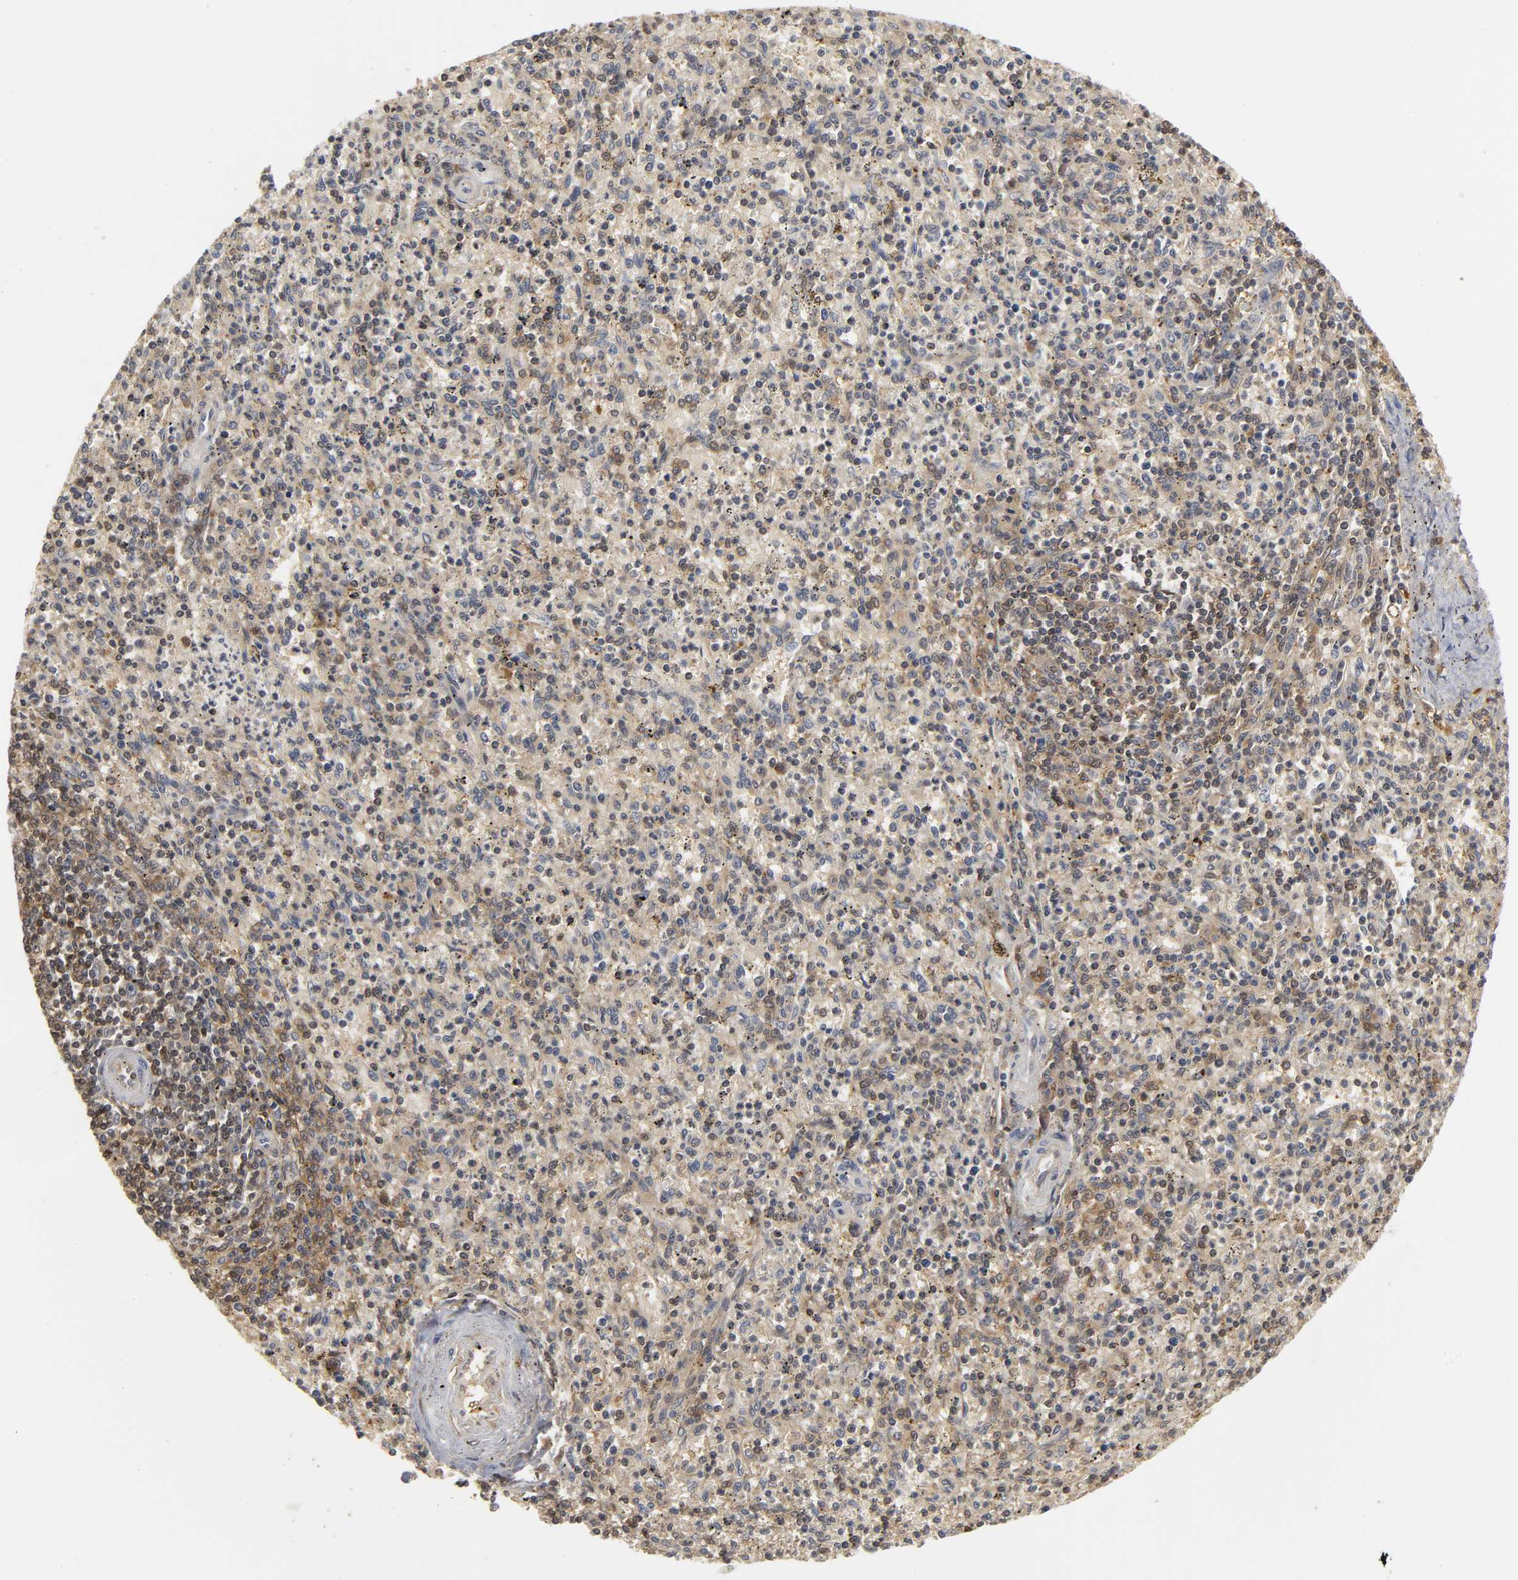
{"staining": {"intensity": "moderate", "quantity": "25%-75%", "location": "cytoplasmic/membranous,nuclear"}, "tissue": "spleen", "cell_type": "Cells in red pulp", "image_type": "normal", "snomed": [{"axis": "morphology", "description": "Normal tissue, NOS"}, {"axis": "topography", "description": "Spleen"}], "caption": "DAB (3,3'-diaminobenzidine) immunohistochemical staining of unremarkable spleen shows moderate cytoplasmic/membranous,nuclear protein expression in about 25%-75% of cells in red pulp. (brown staining indicates protein expression, while blue staining denotes nuclei).", "gene": "PARK7", "patient": {"sex": "male", "age": 72}}